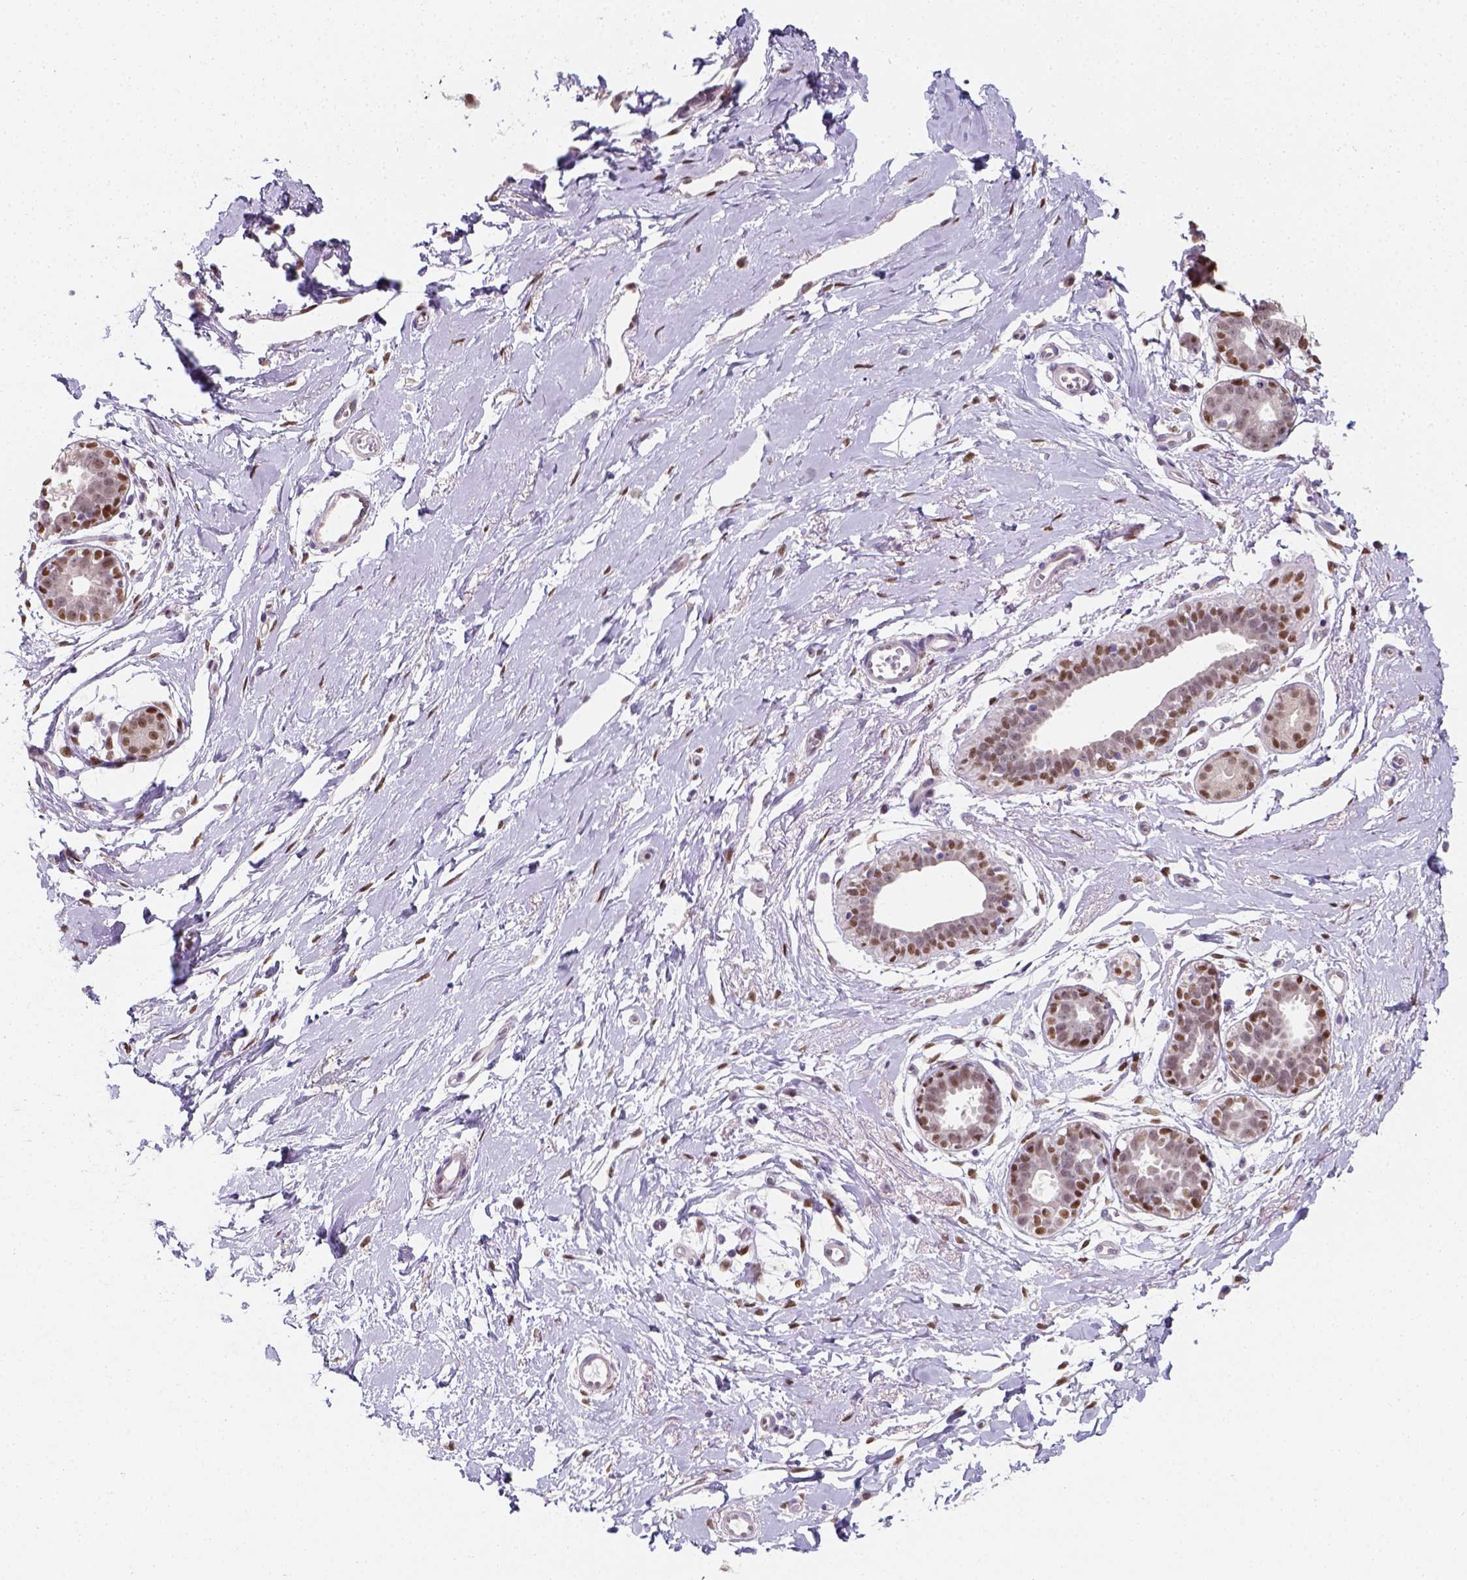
{"staining": {"intensity": "moderate", "quantity": ">75%", "location": "nuclear"}, "tissue": "breast", "cell_type": "Adipocytes", "image_type": "normal", "snomed": [{"axis": "morphology", "description": "Normal tissue, NOS"}, {"axis": "topography", "description": "Breast"}], "caption": "Breast stained for a protein (brown) exhibits moderate nuclear positive positivity in approximately >75% of adipocytes.", "gene": "C1orf112", "patient": {"sex": "female", "age": 49}}